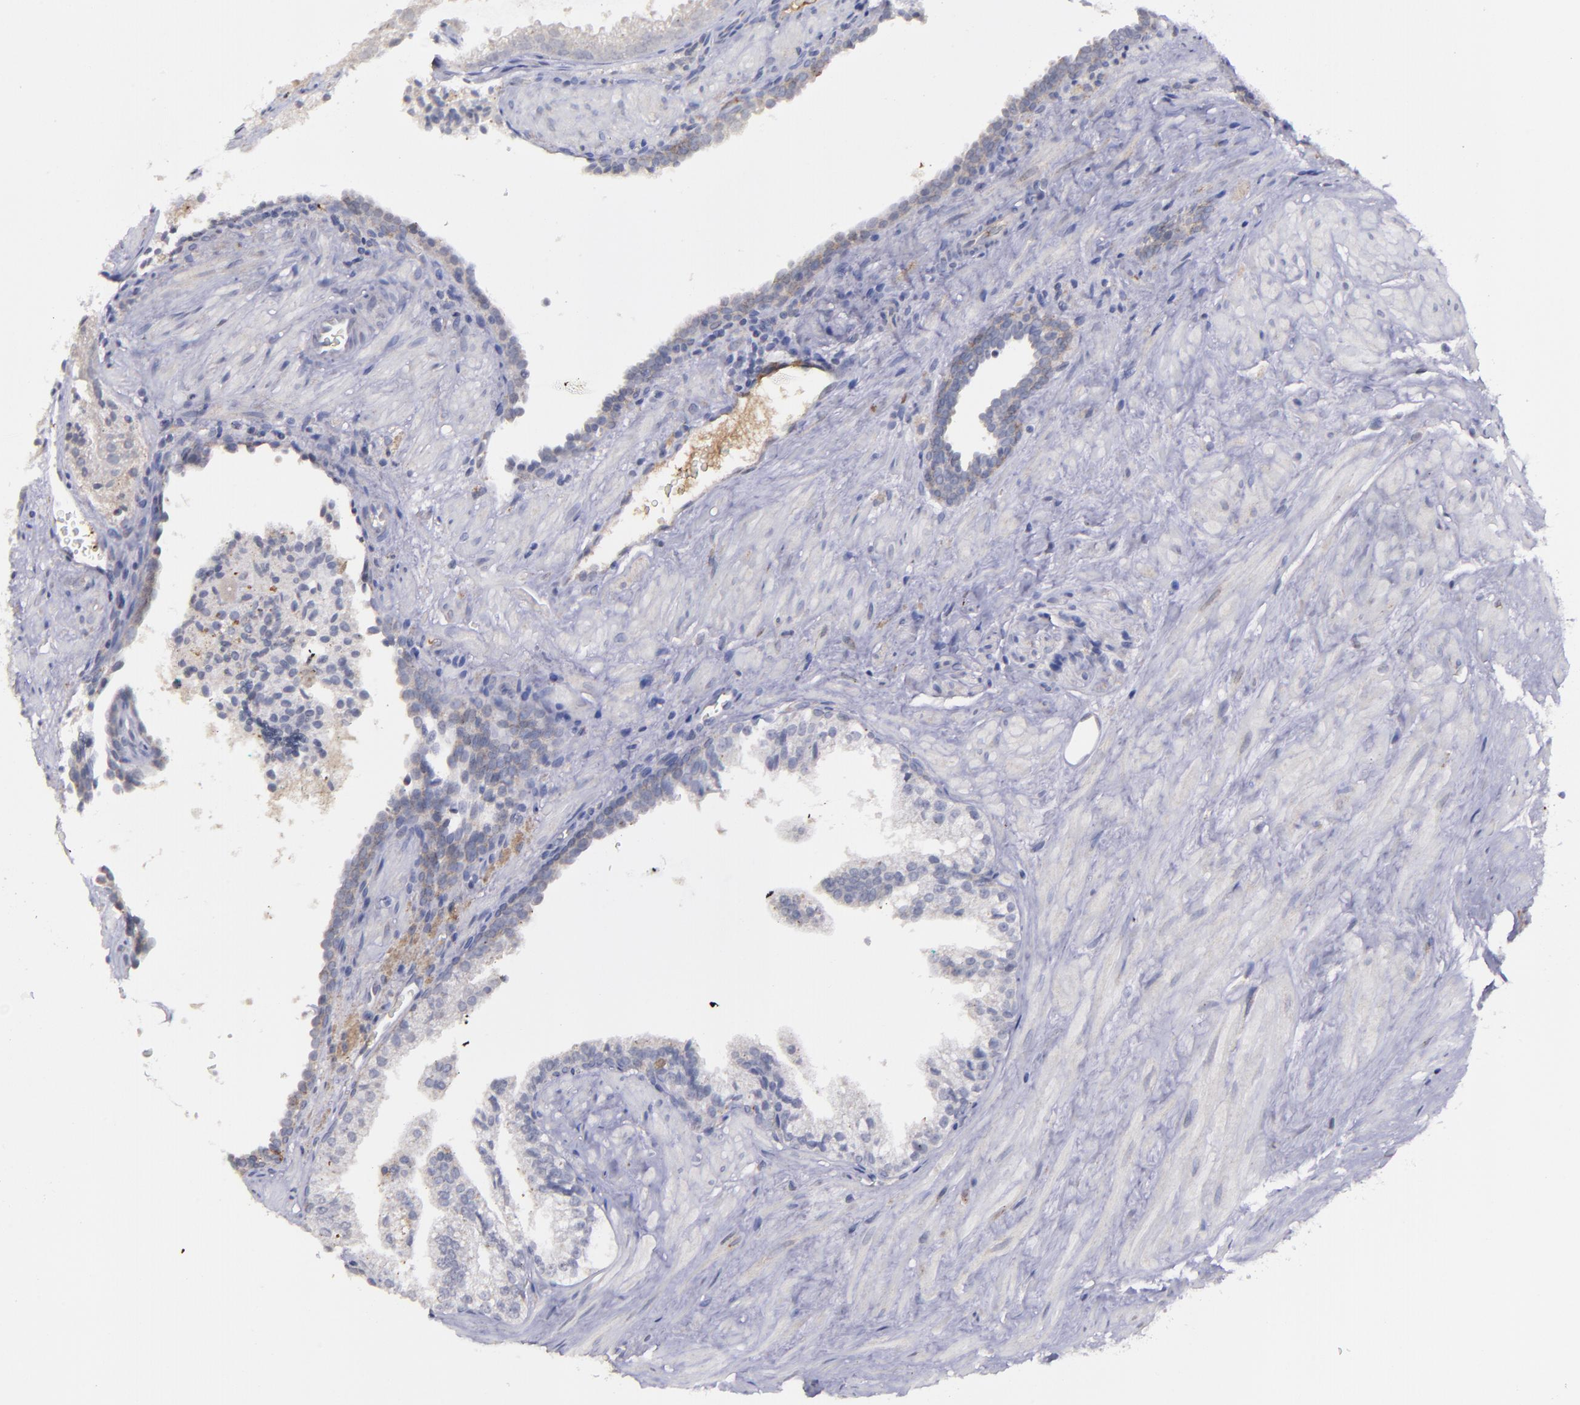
{"staining": {"intensity": "weak", "quantity": "<25%", "location": "cytoplasmic/membranous"}, "tissue": "prostate cancer", "cell_type": "Tumor cells", "image_type": "cancer", "snomed": [{"axis": "morphology", "description": "Adenocarcinoma, Medium grade"}, {"axis": "topography", "description": "Prostate"}], "caption": "There is no significant positivity in tumor cells of prostate medium-grade adenocarcinoma.", "gene": "MASP1", "patient": {"sex": "male", "age": 64}}